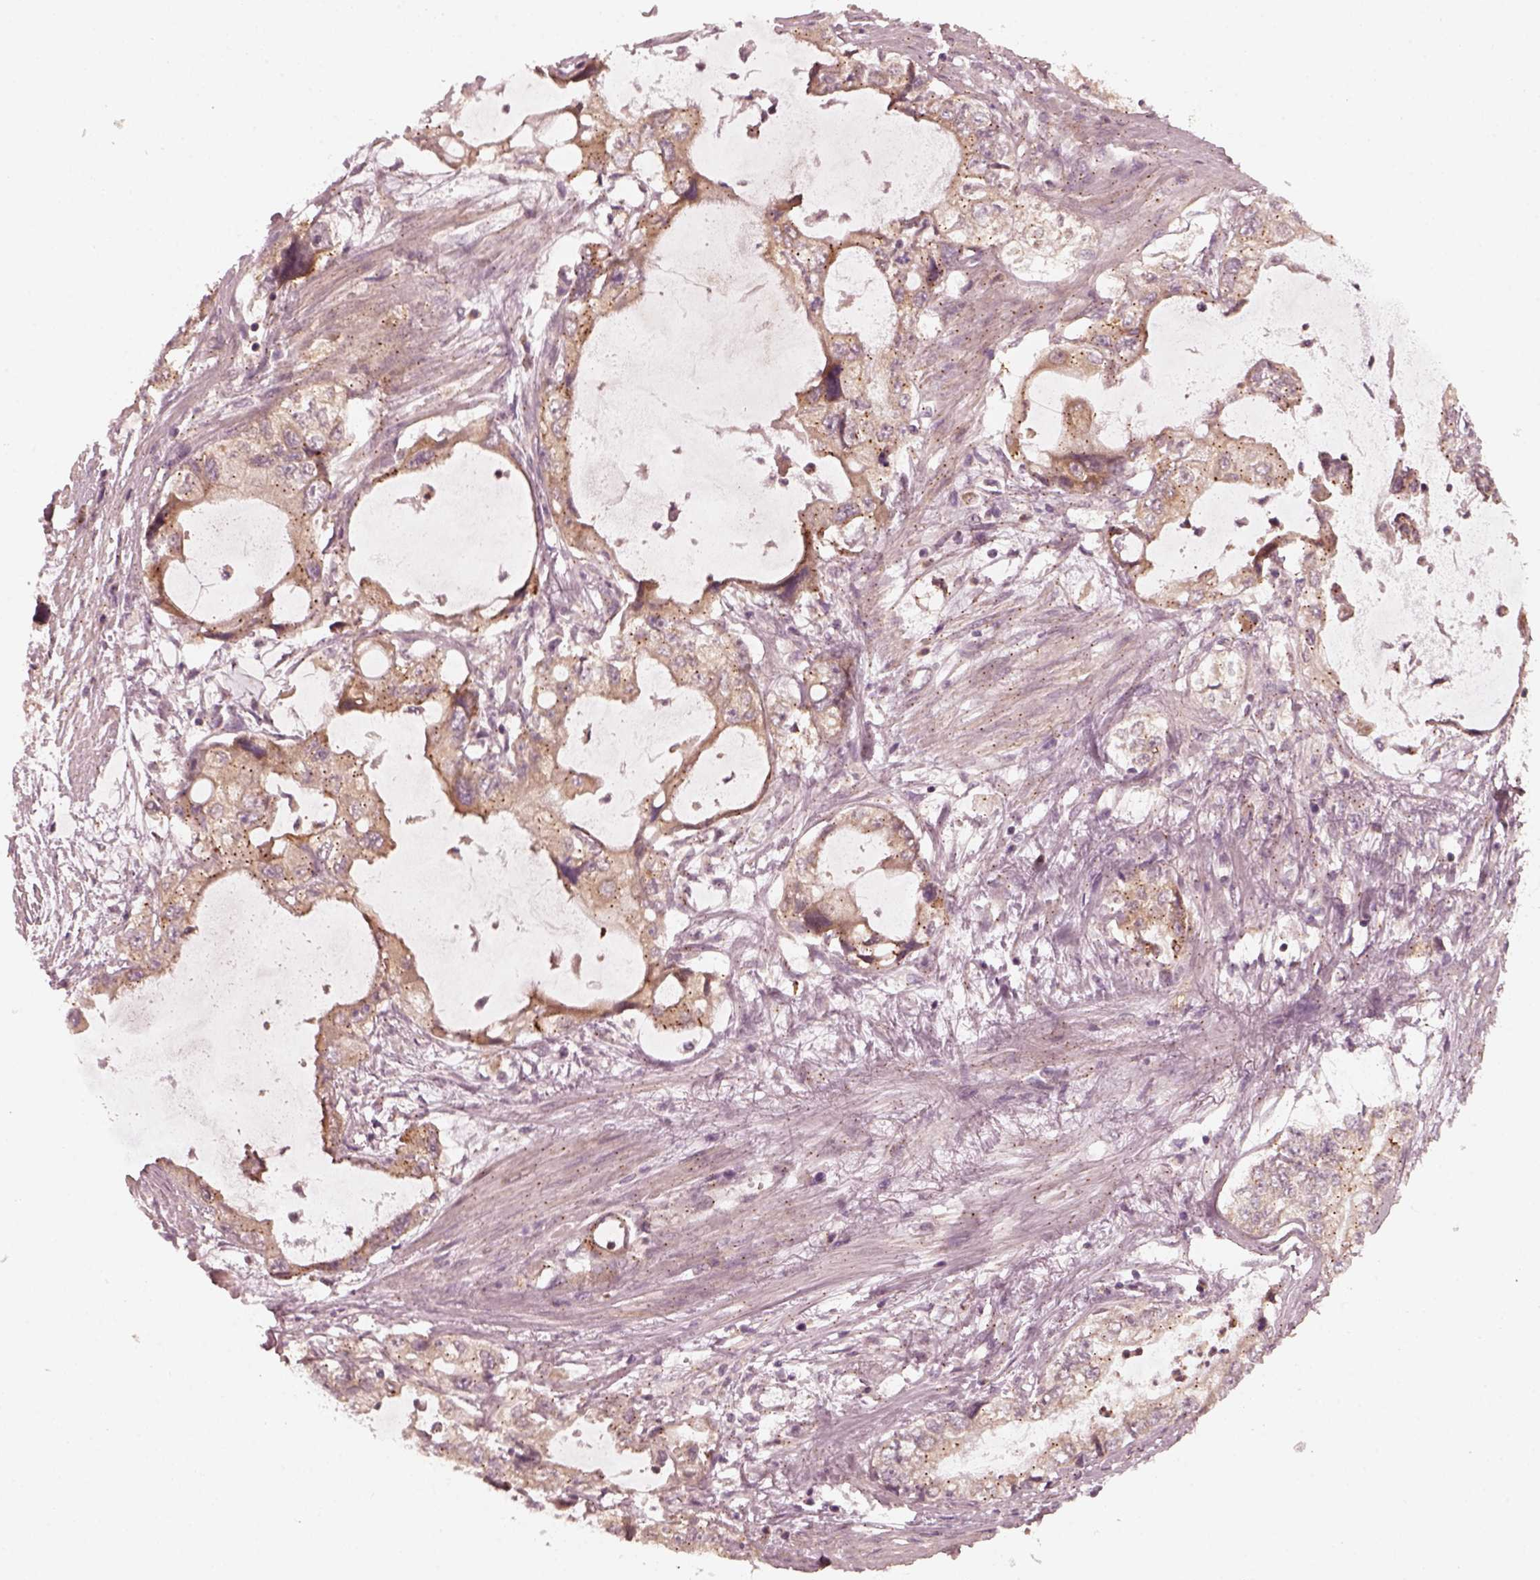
{"staining": {"intensity": "weak", "quantity": "25%-75%", "location": "cytoplasmic/membranous"}, "tissue": "stomach cancer", "cell_type": "Tumor cells", "image_type": "cancer", "snomed": [{"axis": "morphology", "description": "Adenocarcinoma, NOS"}, {"axis": "topography", "description": "Pancreas"}, {"axis": "topography", "description": "Stomach, upper"}, {"axis": "topography", "description": "Stomach"}], "caption": "IHC photomicrograph of human stomach cancer stained for a protein (brown), which exhibits low levels of weak cytoplasmic/membranous positivity in about 25%-75% of tumor cells.", "gene": "FAF2", "patient": {"sex": "male", "age": 77}}